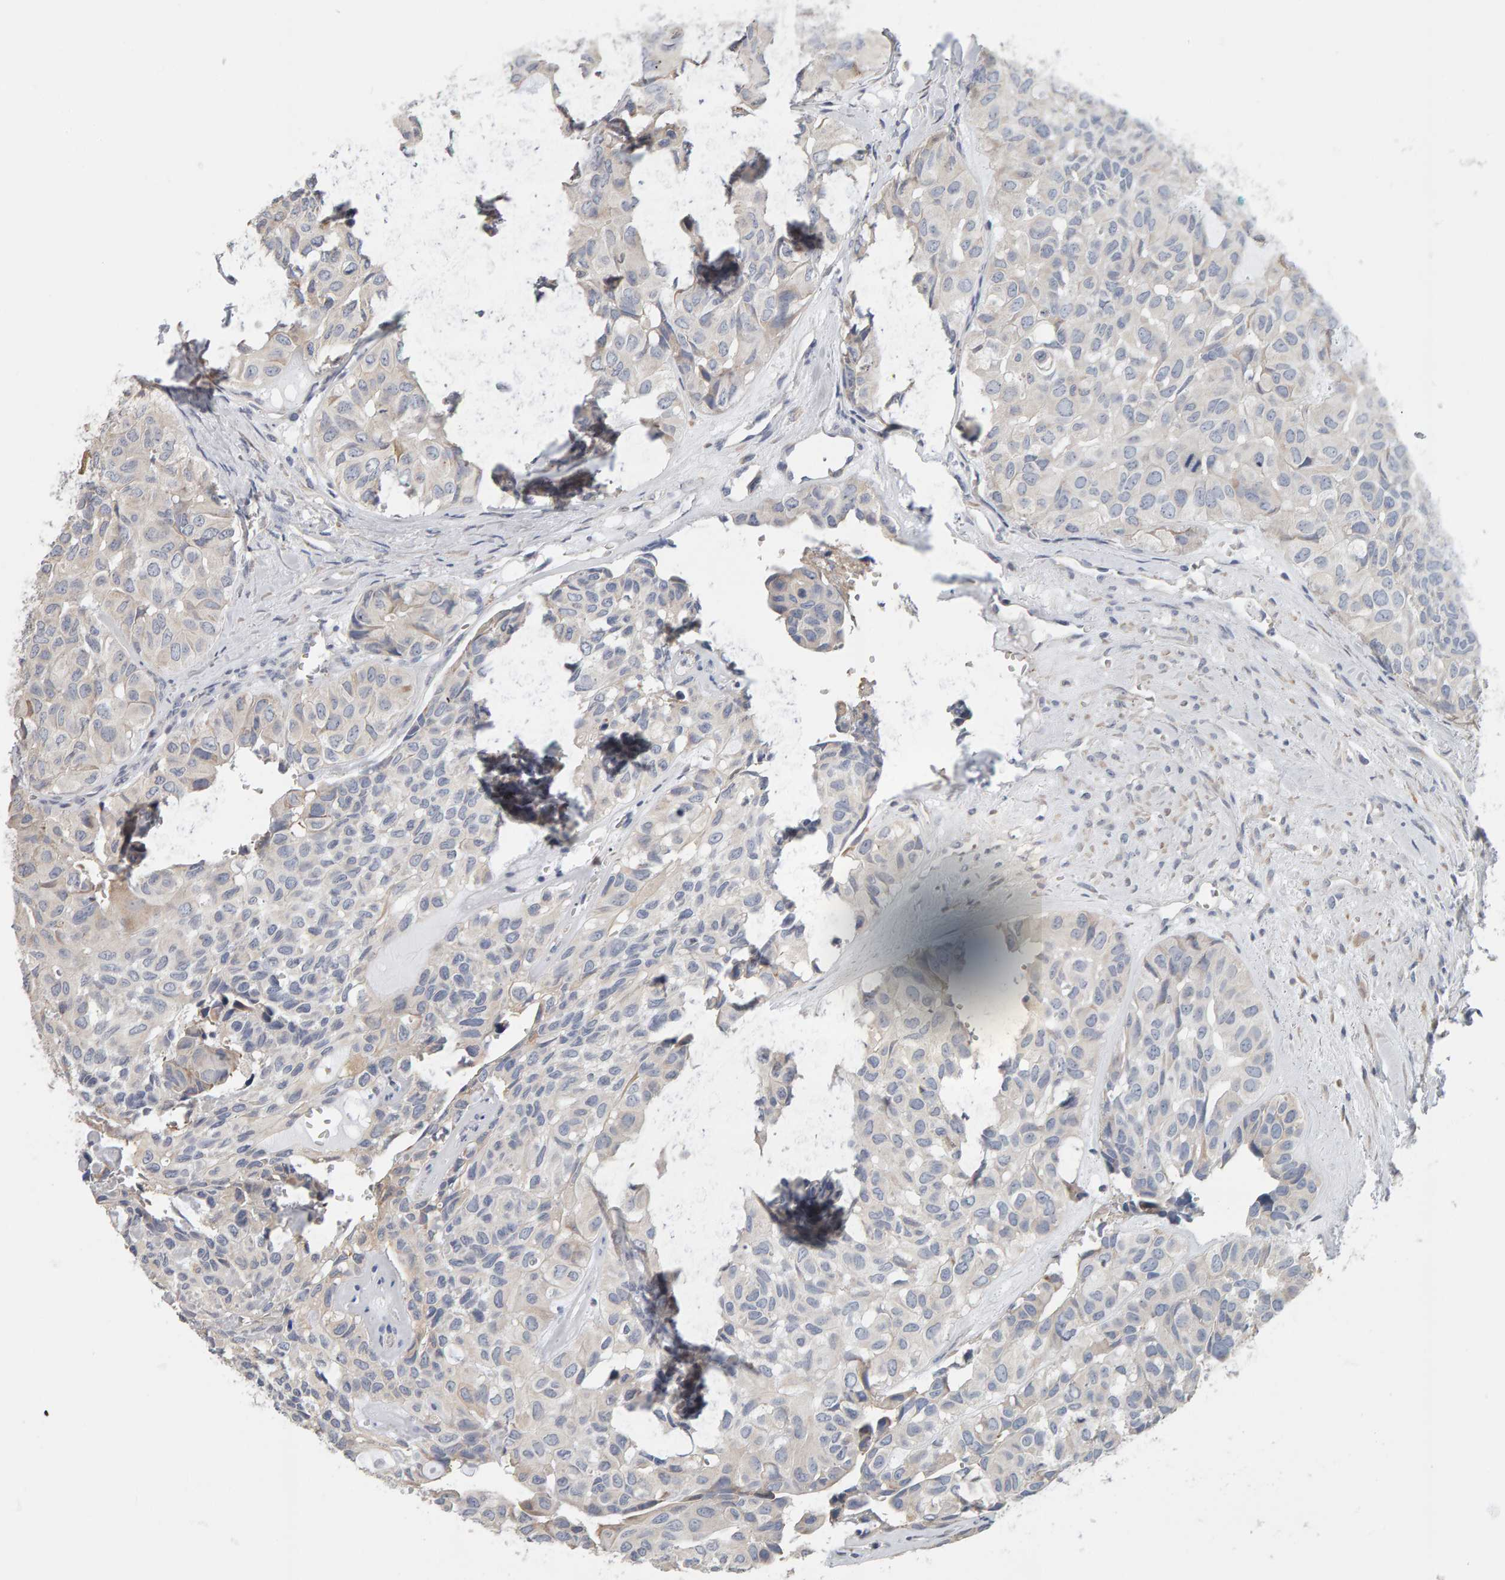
{"staining": {"intensity": "negative", "quantity": "none", "location": "none"}, "tissue": "head and neck cancer", "cell_type": "Tumor cells", "image_type": "cancer", "snomed": [{"axis": "morphology", "description": "Adenocarcinoma, NOS"}, {"axis": "topography", "description": "Salivary gland, NOS"}, {"axis": "topography", "description": "Head-Neck"}], "caption": "The histopathology image shows no significant positivity in tumor cells of head and neck adenocarcinoma. The staining is performed using DAB (3,3'-diaminobenzidine) brown chromogen with nuclei counter-stained in using hematoxylin.", "gene": "ADHFE1", "patient": {"sex": "female", "age": 76}}